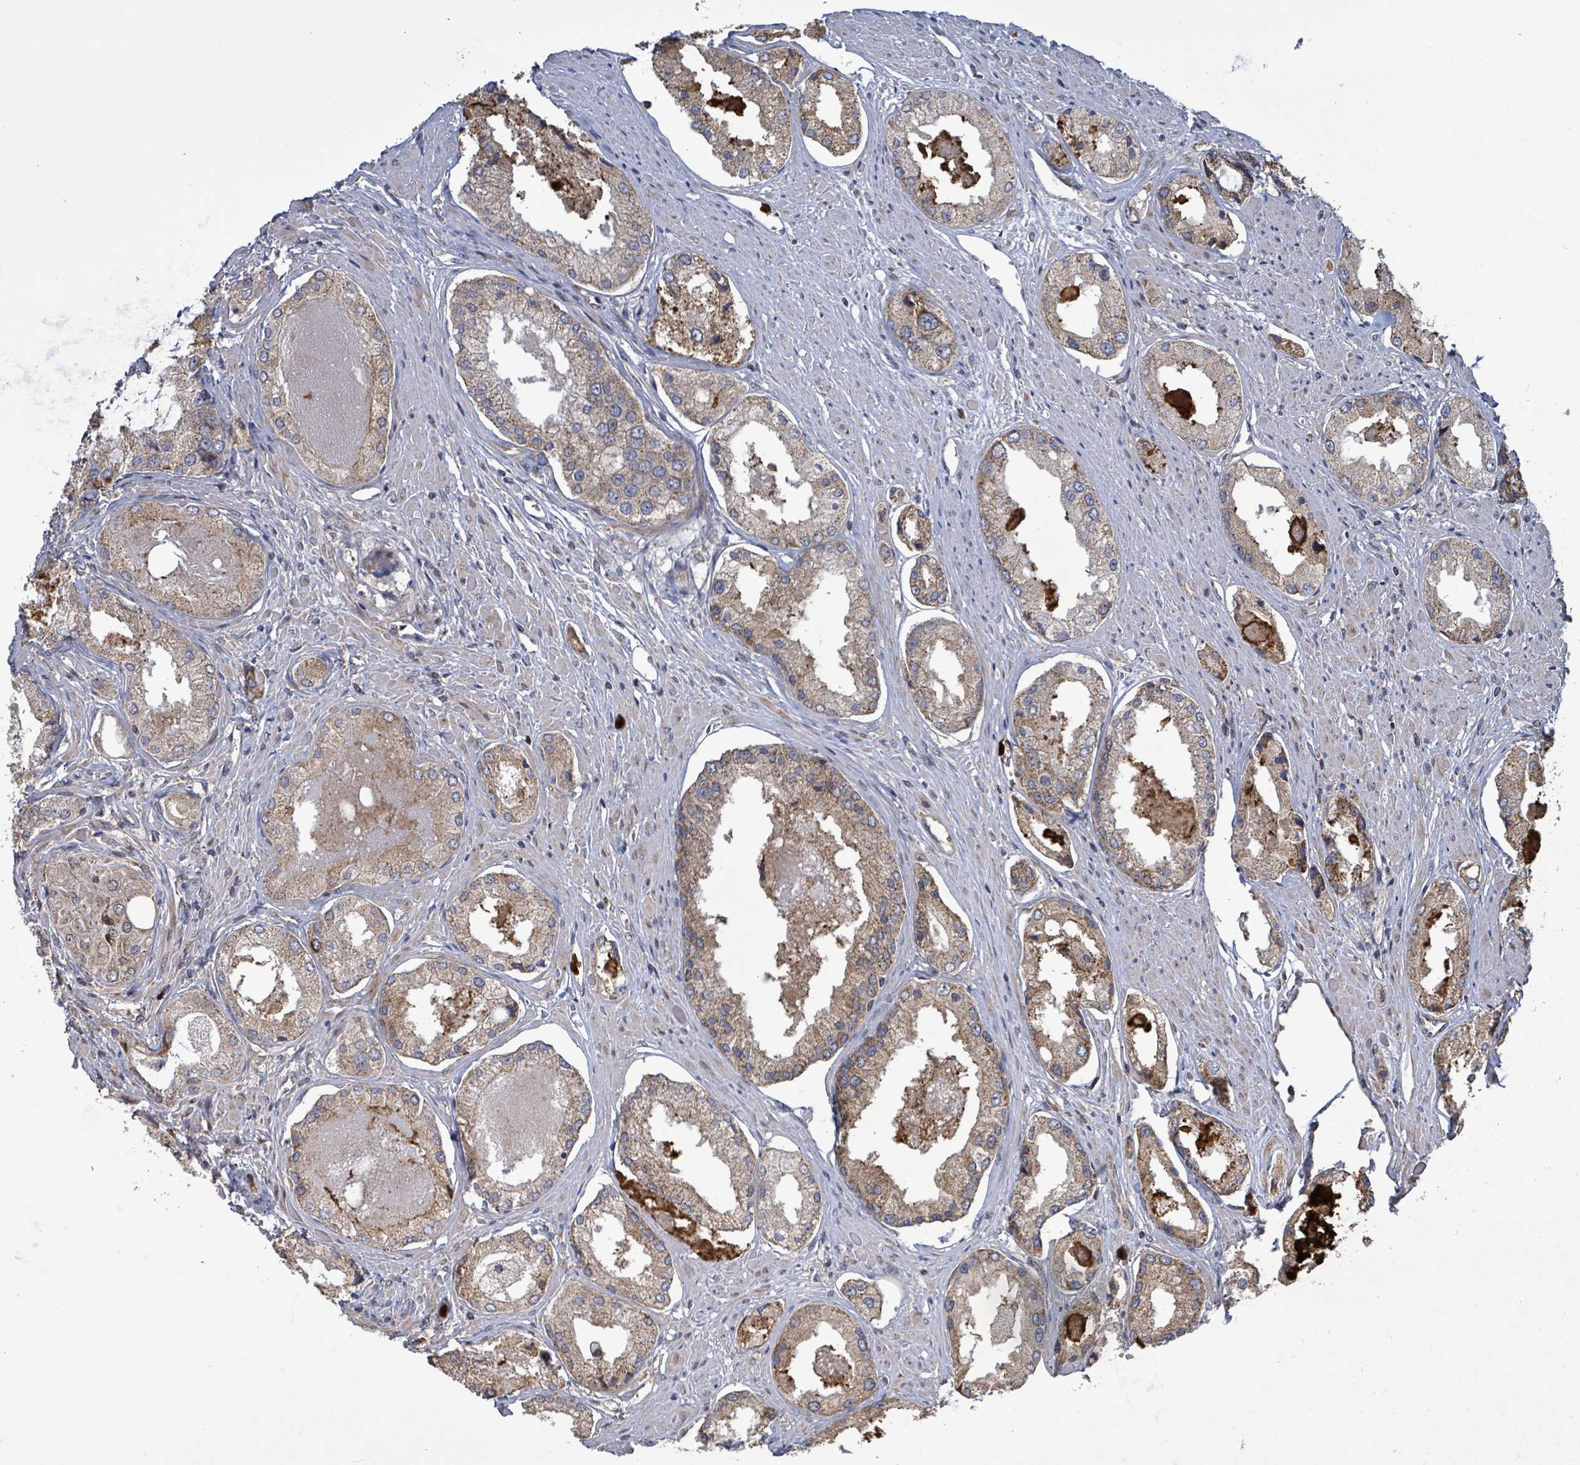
{"staining": {"intensity": "moderate", "quantity": ">75%", "location": "cytoplasmic/membranous"}, "tissue": "prostate cancer", "cell_type": "Tumor cells", "image_type": "cancer", "snomed": [{"axis": "morphology", "description": "Adenocarcinoma, Low grade"}, {"axis": "topography", "description": "Prostate"}], "caption": "A photomicrograph of human low-grade adenocarcinoma (prostate) stained for a protein displays moderate cytoplasmic/membranous brown staining in tumor cells.", "gene": "COQ6", "patient": {"sex": "male", "age": 68}}